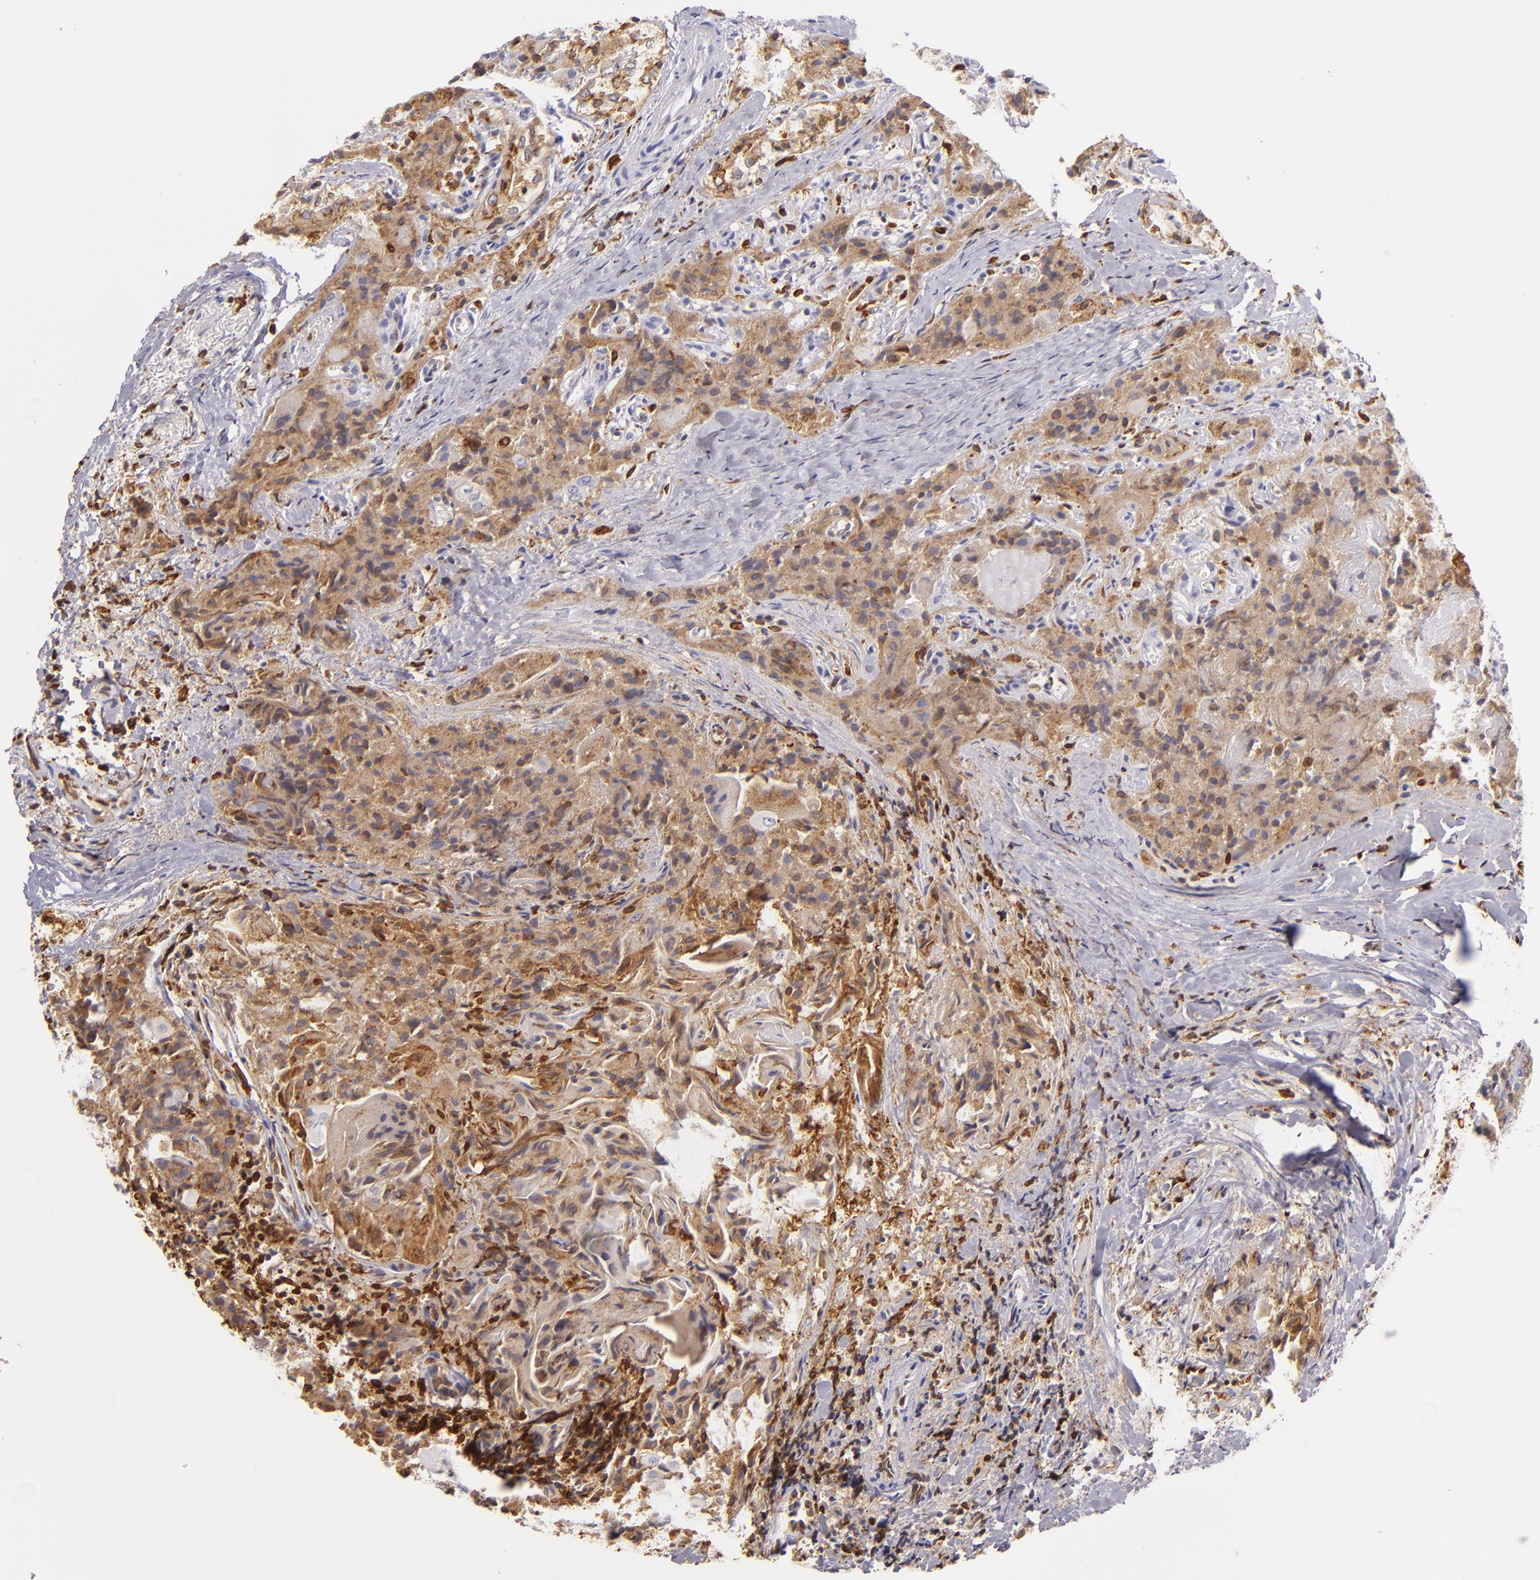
{"staining": {"intensity": "moderate", "quantity": "25%-75%", "location": "cytoplasmic/membranous"}, "tissue": "thyroid cancer", "cell_type": "Tumor cells", "image_type": "cancer", "snomed": [{"axis": "morphology", "description": "Papillary adenocarcinoma, NOS"}, {"axis": "topography", "description": "Thyroid gland"}], "caption": "An image showing moderate cytoplasmic/membranous positivity in about 25%-75% of tumor cells in thyroid cancer (papillary adenocarcinoma), as visualized by brown immunohistochemical staining.", "gene": "CD74", "patient": {"sex": "female", "age": 71}}